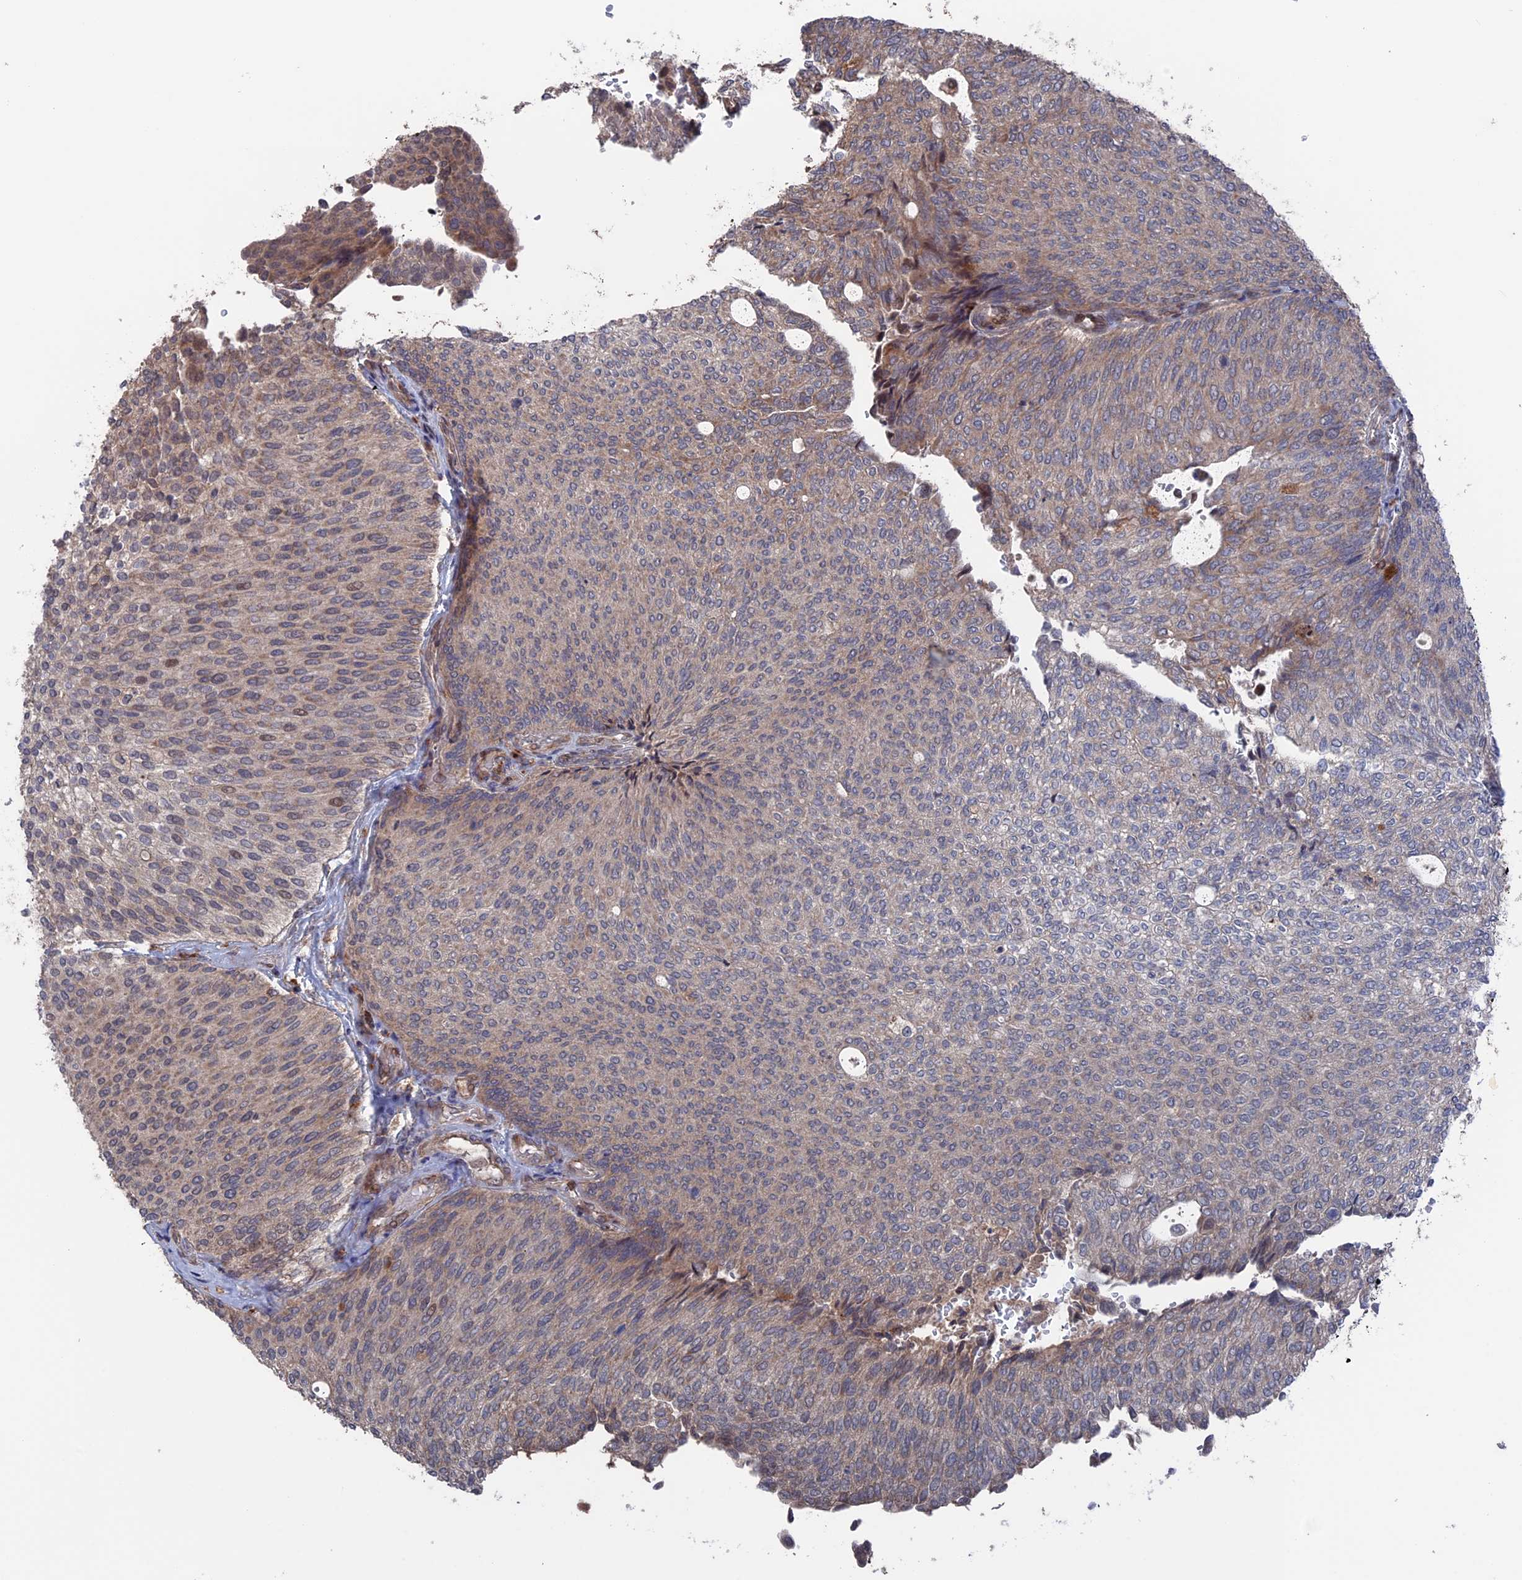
{"staining": {"intensity": "weak", "quantity": "<25%", "location": "cytoplasmic/membranous"}, "tissue": "urothelial cancer", "cell_type": "Tumor cells", "image_type": "cancer", "snomed": [{"axis": "morphology", "description": "Urothelial carcinoma, Low grade"}, {"axis": "topography", "description": "Urinary bladder"}], "caption": "This photomicrograph is of urothelial cancer stained with IHC to label a protein in brown with the nuclei are counter-stained blue. There is no expression in tumor cells. (DAB immunohistochemistry visualized using brightfield microscopy, high magnification).", "gene": "PLA2G15", "patient": {"sex": "female", "age": 79}}